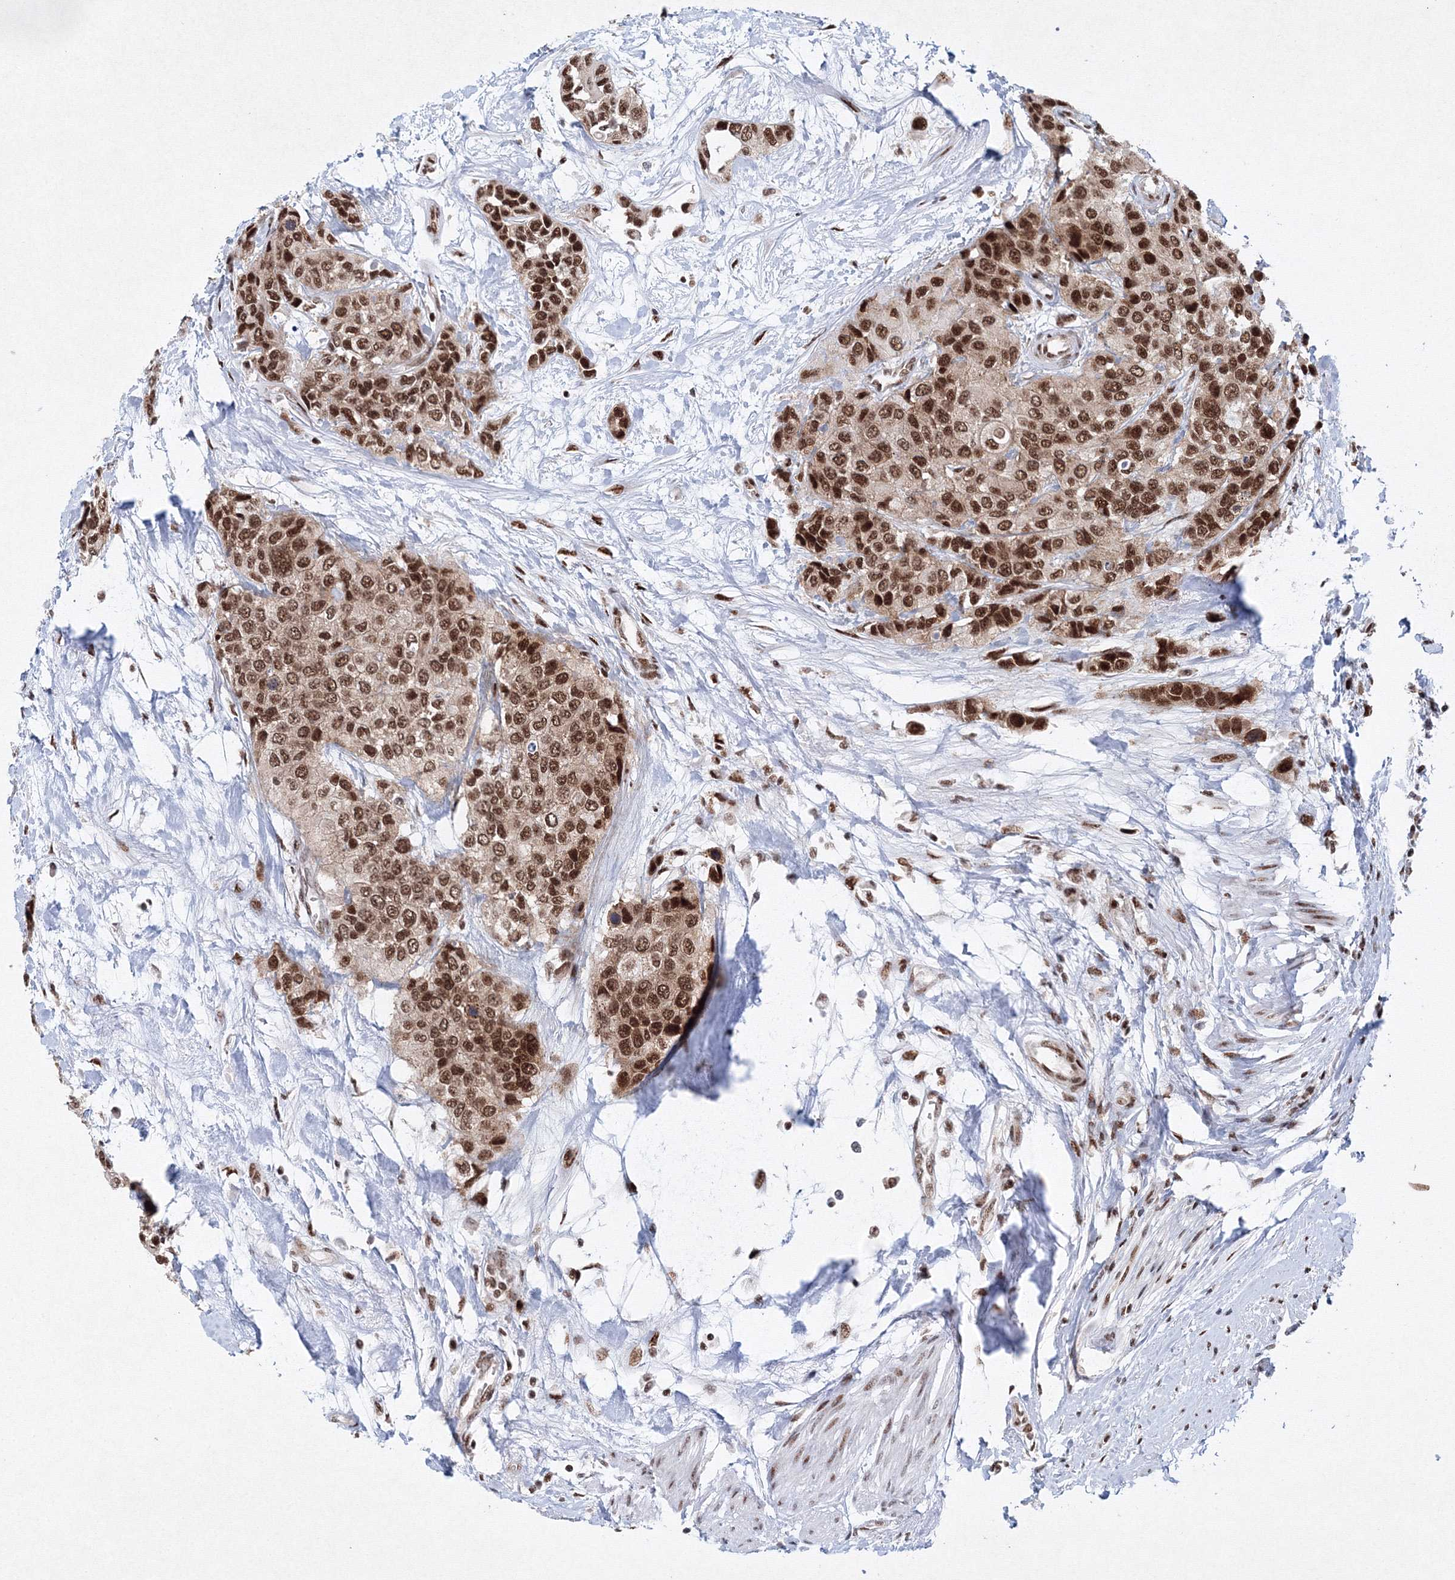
{"staining": {"intensity": "moderate", "quantity": ">75%", "location": "cytoplasmic/membranous,nuclear"}, "tissue": "urothelial cancer", "cell_type": "Tumor cells", "image_type": "cancer", "snomed": [{"axis": "morphology", "description": "Normal tissue, NOS"}, {"axis": "morphology", "description": "Urothelial carcinoma, High grade"}, {"axis": "topography", "description": "Vascular tissue"}, {"axis": "topography", "description": "Urinary bladder"}], "caption": "DAB immunohistochemical staining of urothelial carcinoma (high-grade) demonstrates moderate cytoplasmic/membranous and nuclear protein positivity in about >75% of tumor cells.", "gene": "SNRPC", "patient": {"sex": "female", "age": 56}}